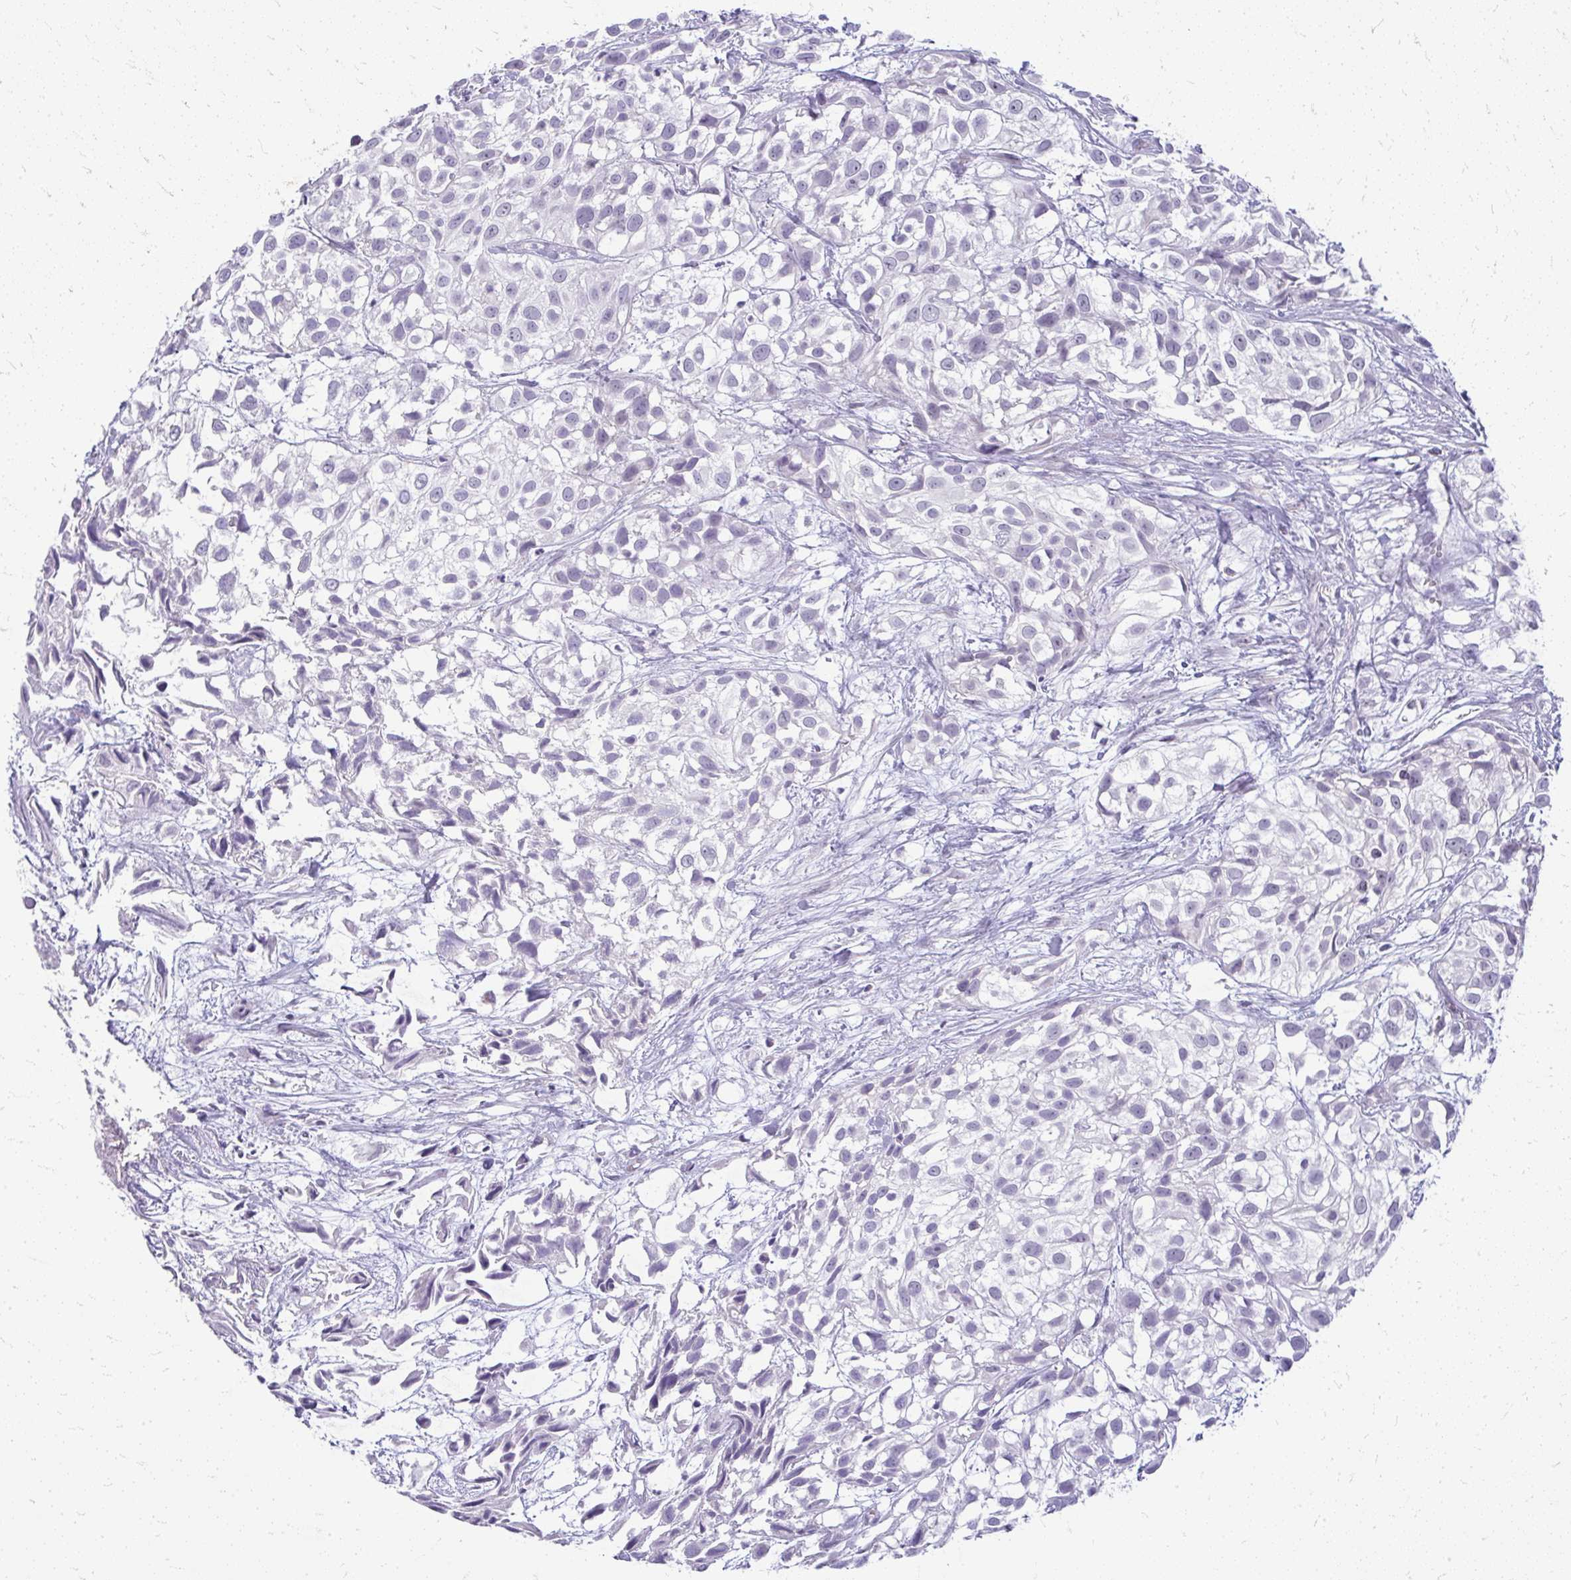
{"staining": {"intensity": "negative", "quantity": "none", "location": "none"}, "tissue": "urothelial cancer", "cell_type": "Tumor cells", "image_type": "cancer", "snomed": [{"axis": "morphology", "description": "Urothelial carcinoma, High grade"}, {"axis": "topography", "description": "Urinary bladder"}], "caption": "Immunohistochemistry (IHC) of human urothelial cancer displays no expression in tumor cells.", "gene": "TEX33", "patient": {"sex": "male", "age": 56}}